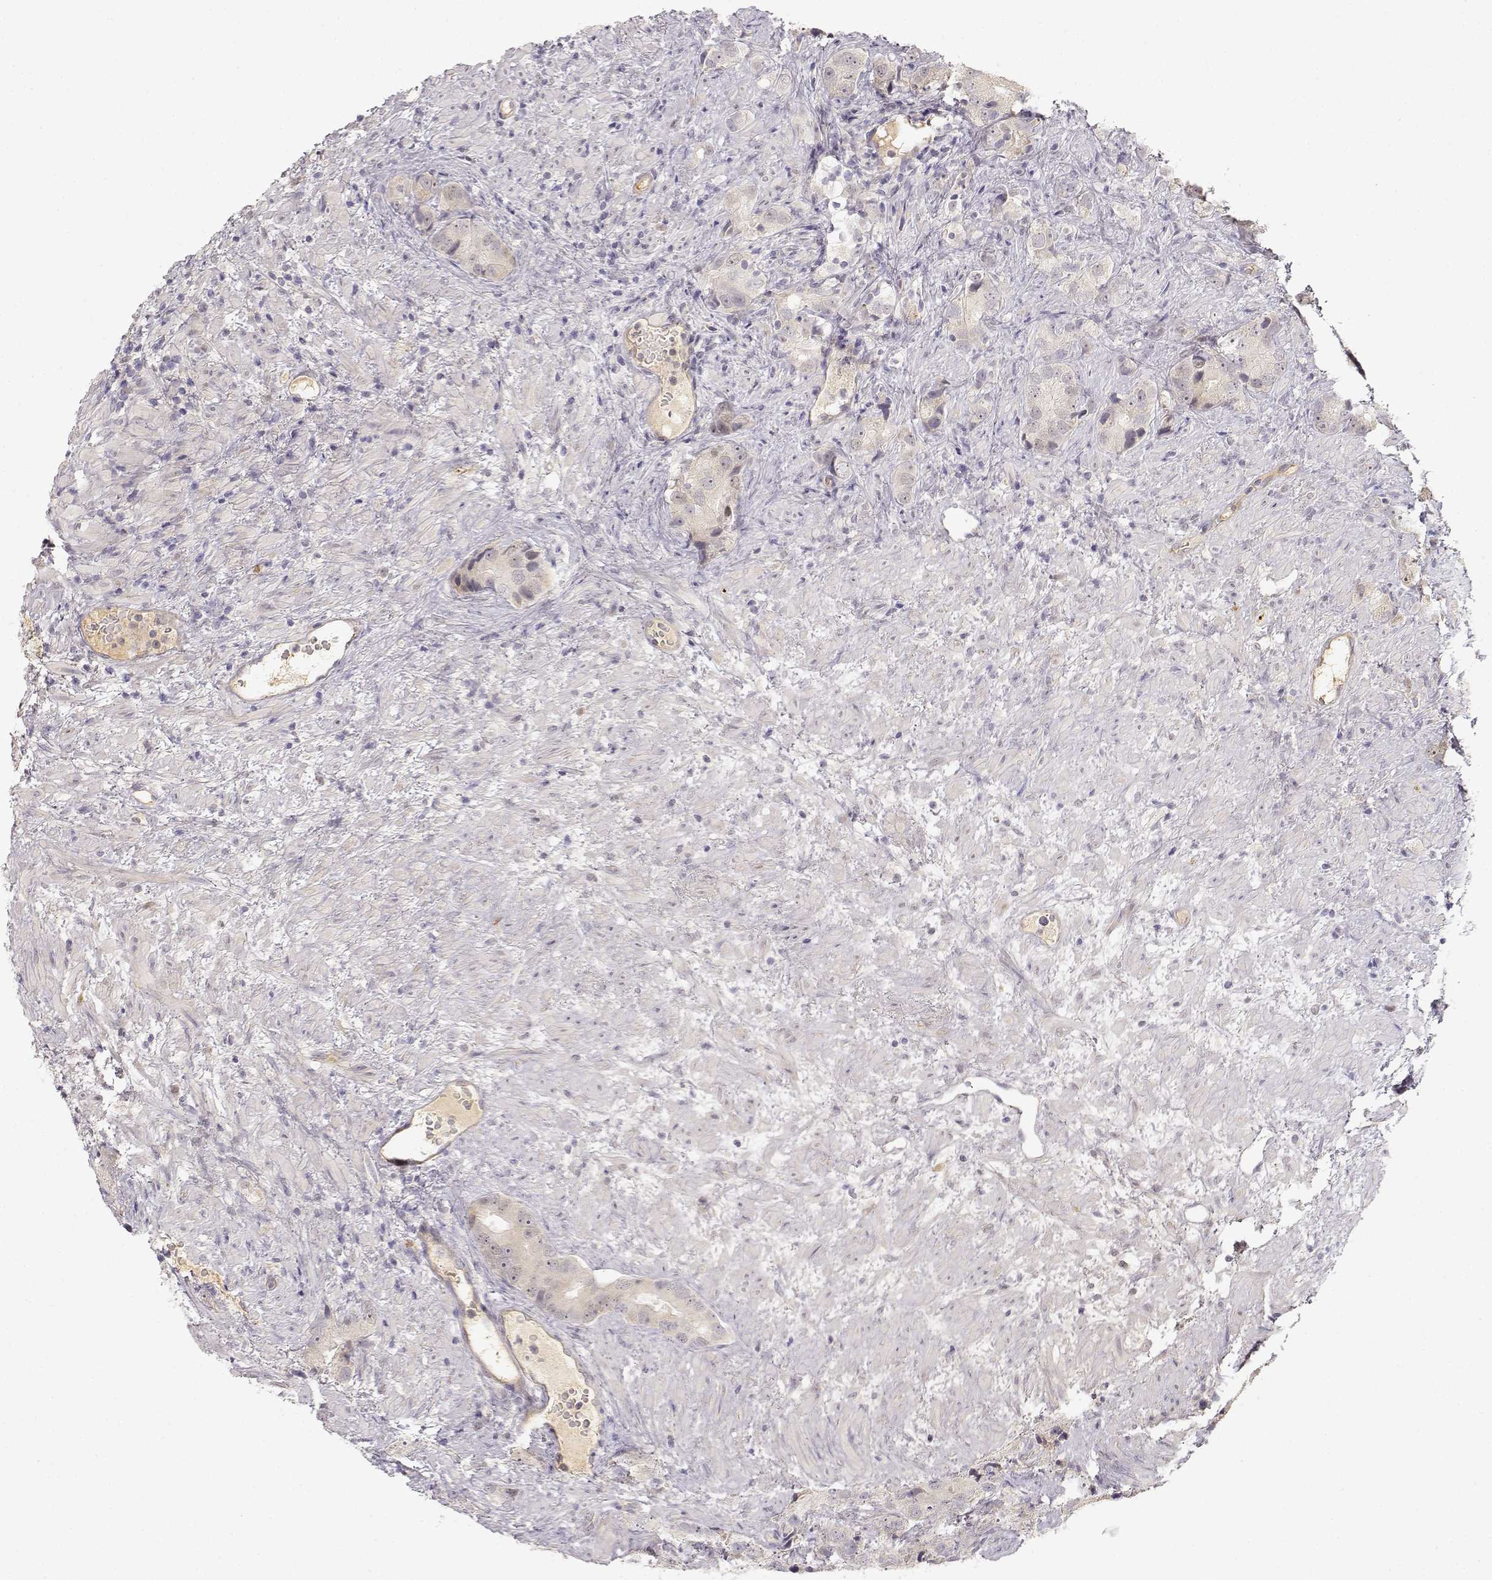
{"staining": {"intensity": "negative", "quantity": "none", "location": "none"}, "tissue": "prostate cancer", "cell_type": "Tumor cells", "image_type": "cancer", "snomed": [{"axis": "morphology", "description": "Adenocarcinoma, High grade"}, {"axis": "topography", "description": "Prostate"}], "caption": "A high-resolution histopathology image shows immunohistochemistry staining of prostate cancer, which displays no significant expression in tumor cells. (DAB immunohistochemistry (IHC), high magnification).", "gene": "EAF2", "patient": {"sex": "male", "age": 90}}